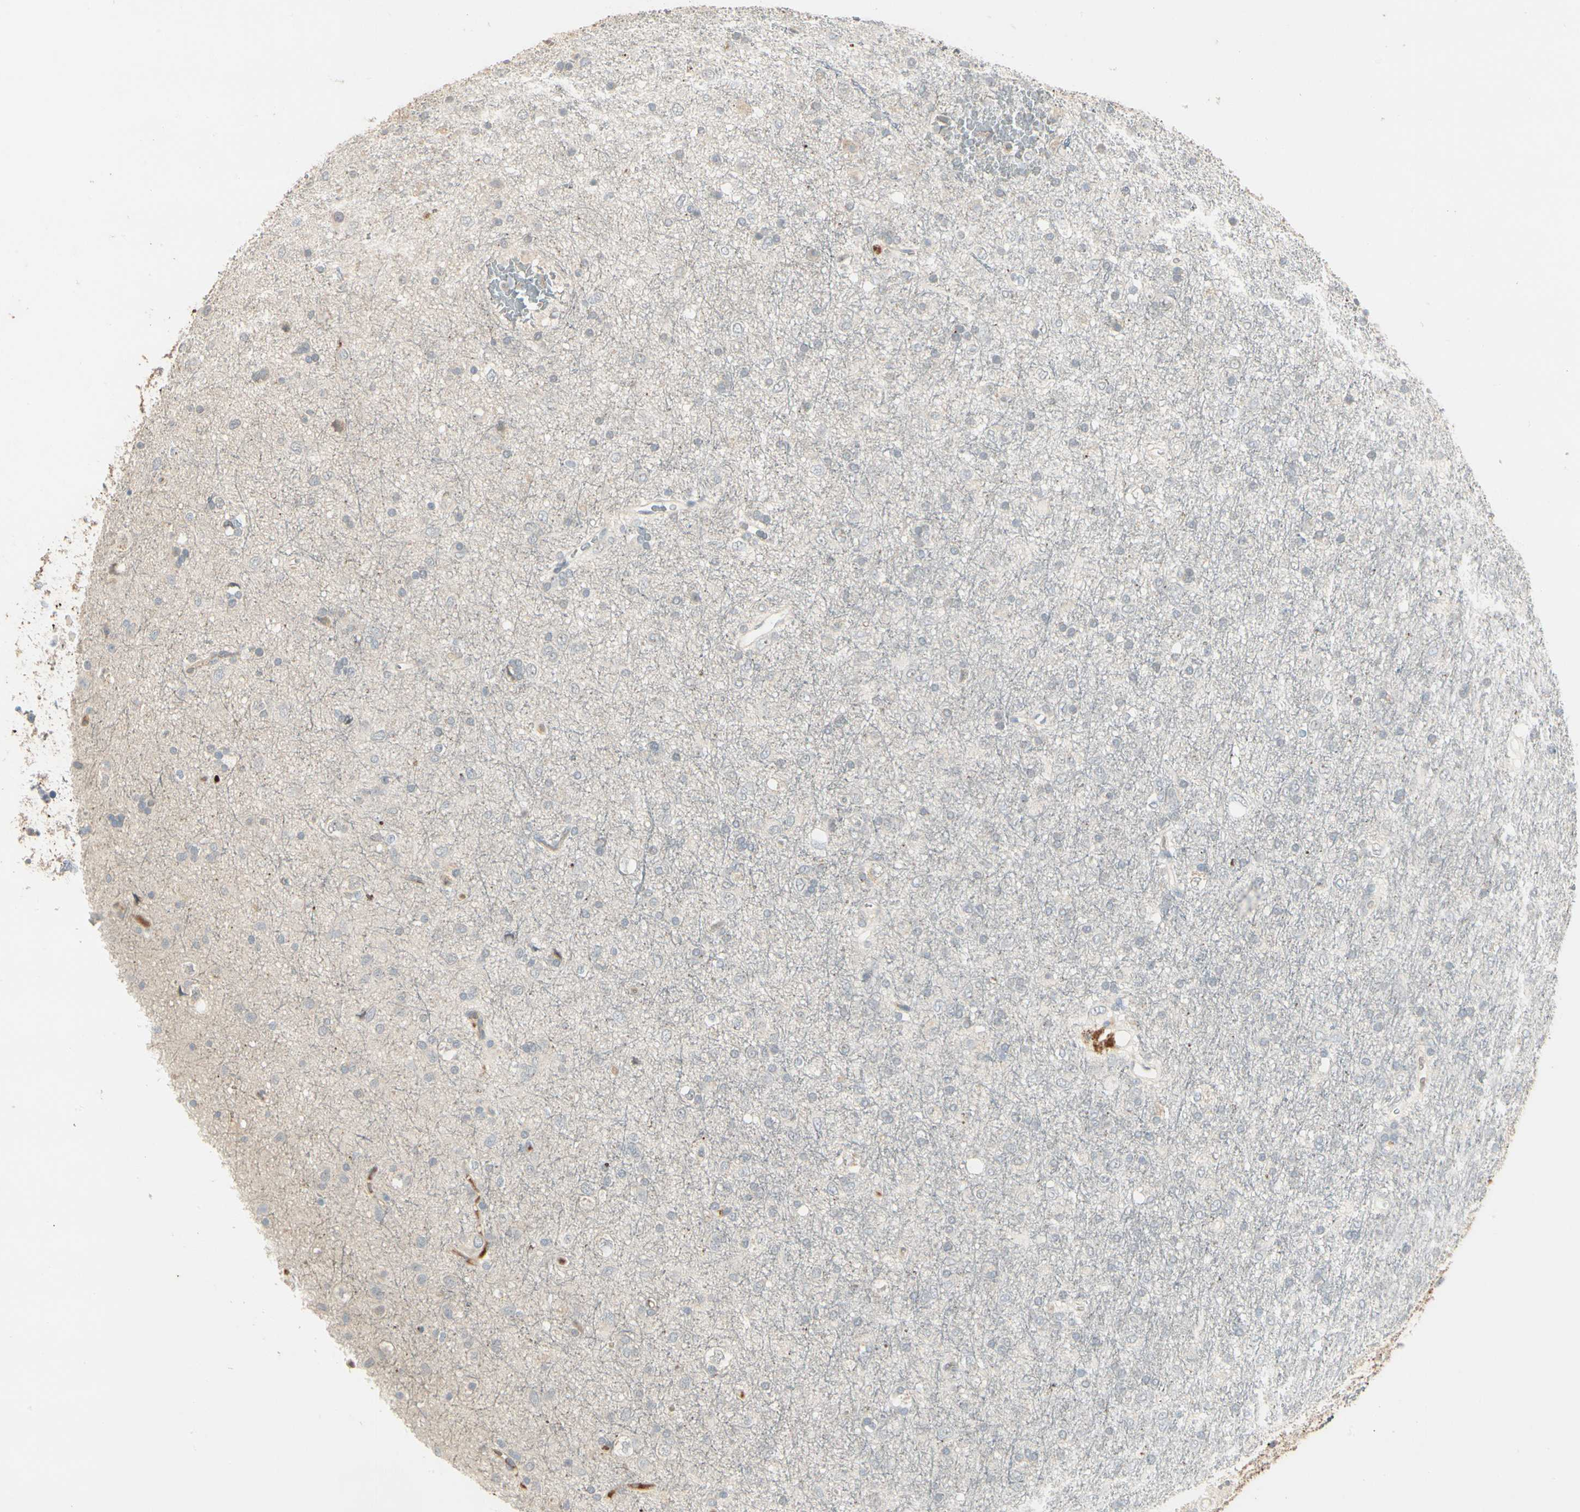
{"staining": {"intensity": "negative", "quantity": "none", "location": "none"}, "tissue": "glioma", "cell_type": "Tumor cells", "image_type": "cancer", "snomed": [{"axis": "morphology", "description": "Glioma, malignant, Low grade"}, {"axis": "topography", "description": "Brain"}], "caption": "This is an IHC histopathology image of human low-grade glioma (malignant). There is no staining in tumor cells.", "gene": "SKIL", "patient": {"sex": "male", "age": 77}}